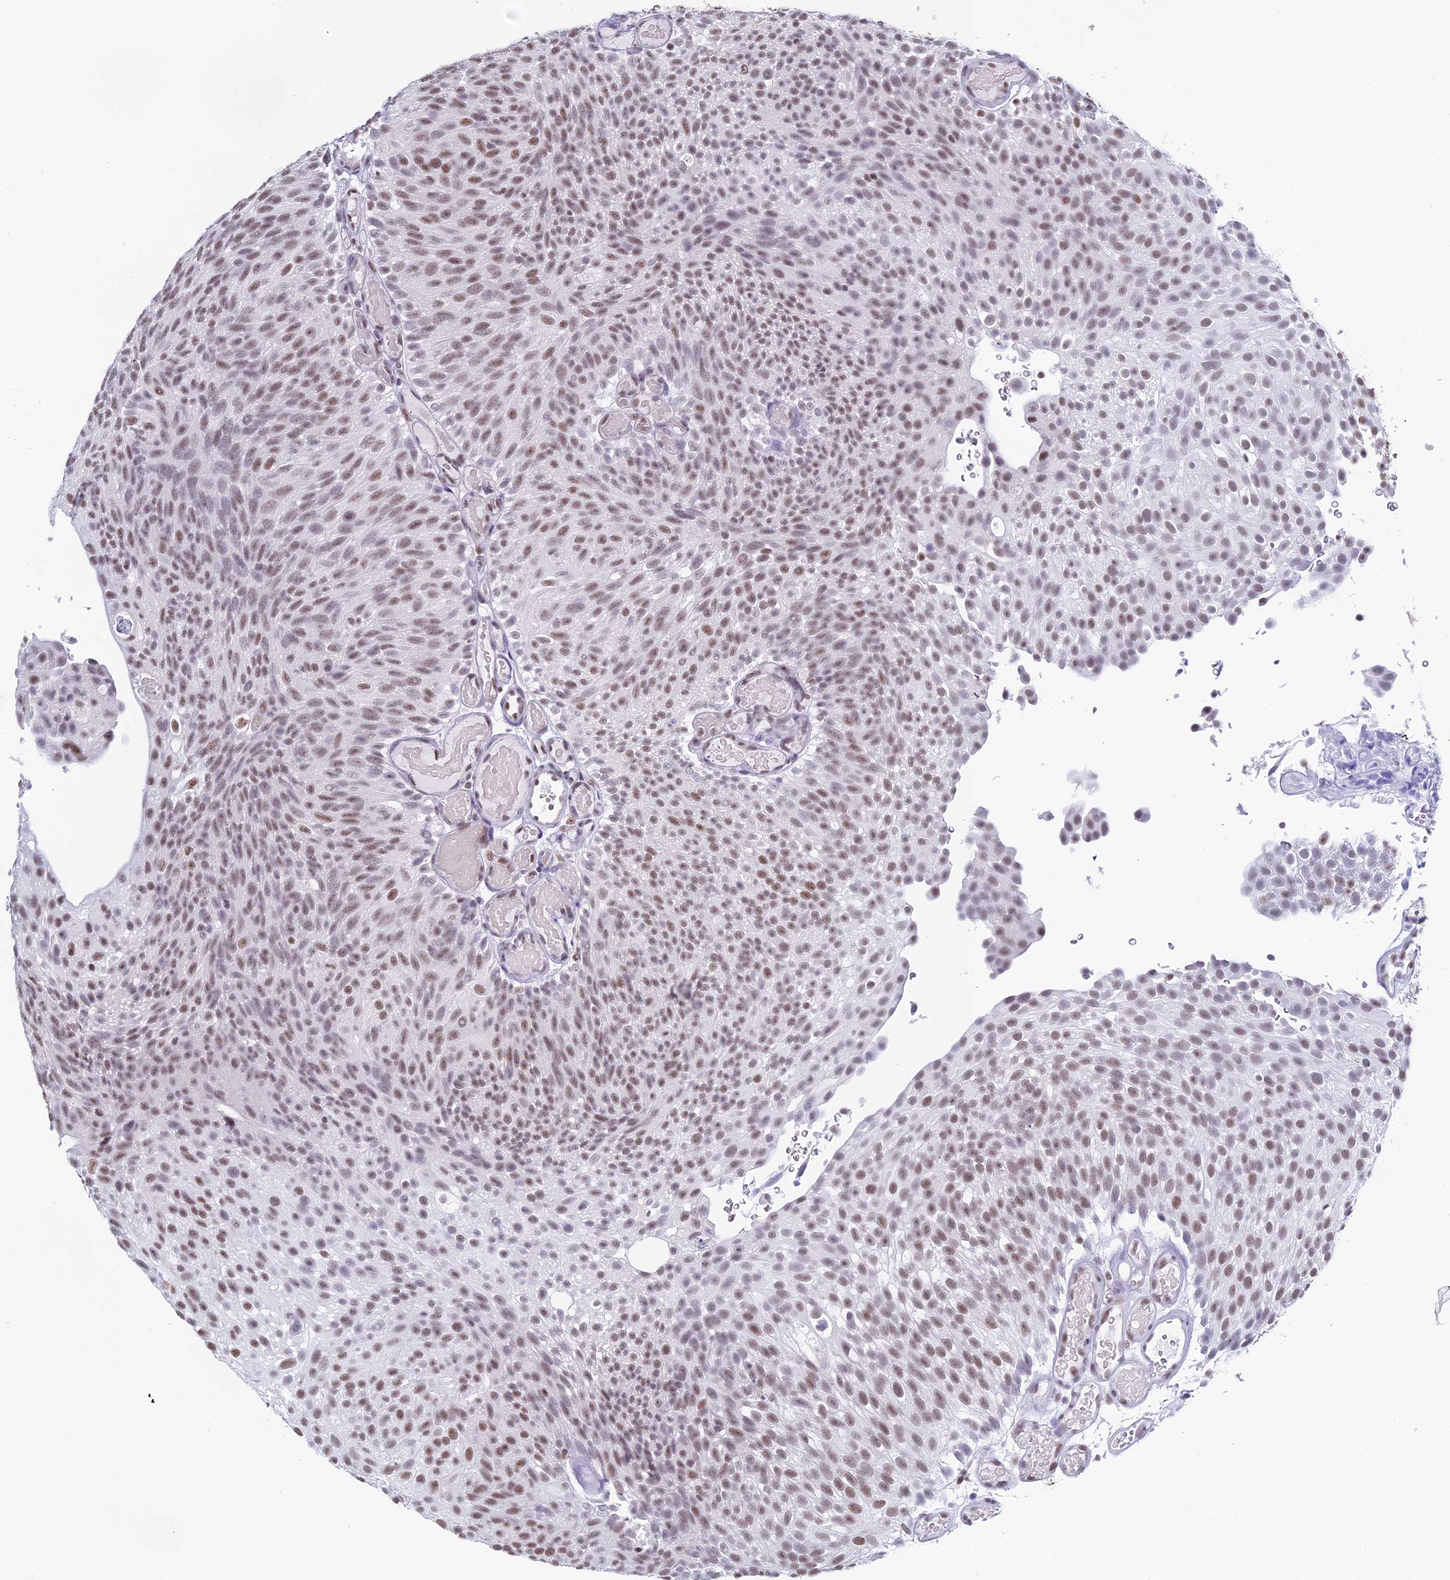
{"staining": {"intensity": "moderate", "quantity": ">75%", "location": "nuclear"}, "tissue": "urothelial cancer", "cell_type": "Tumor cells", "image_type": "cancer", "snomed": [{"axis": "morphology", "description": "Urothelial carcinoma, Low grade"}, {"axis": "topography", "description": "Urinary bladder"}], "caption": "Urothelial cancer tissue demonstrates moderate nuclear positivity in approximately >75% of tumor cells", "gene": "CD2BP2", "patient": {"sex": "male", "age": 78}}